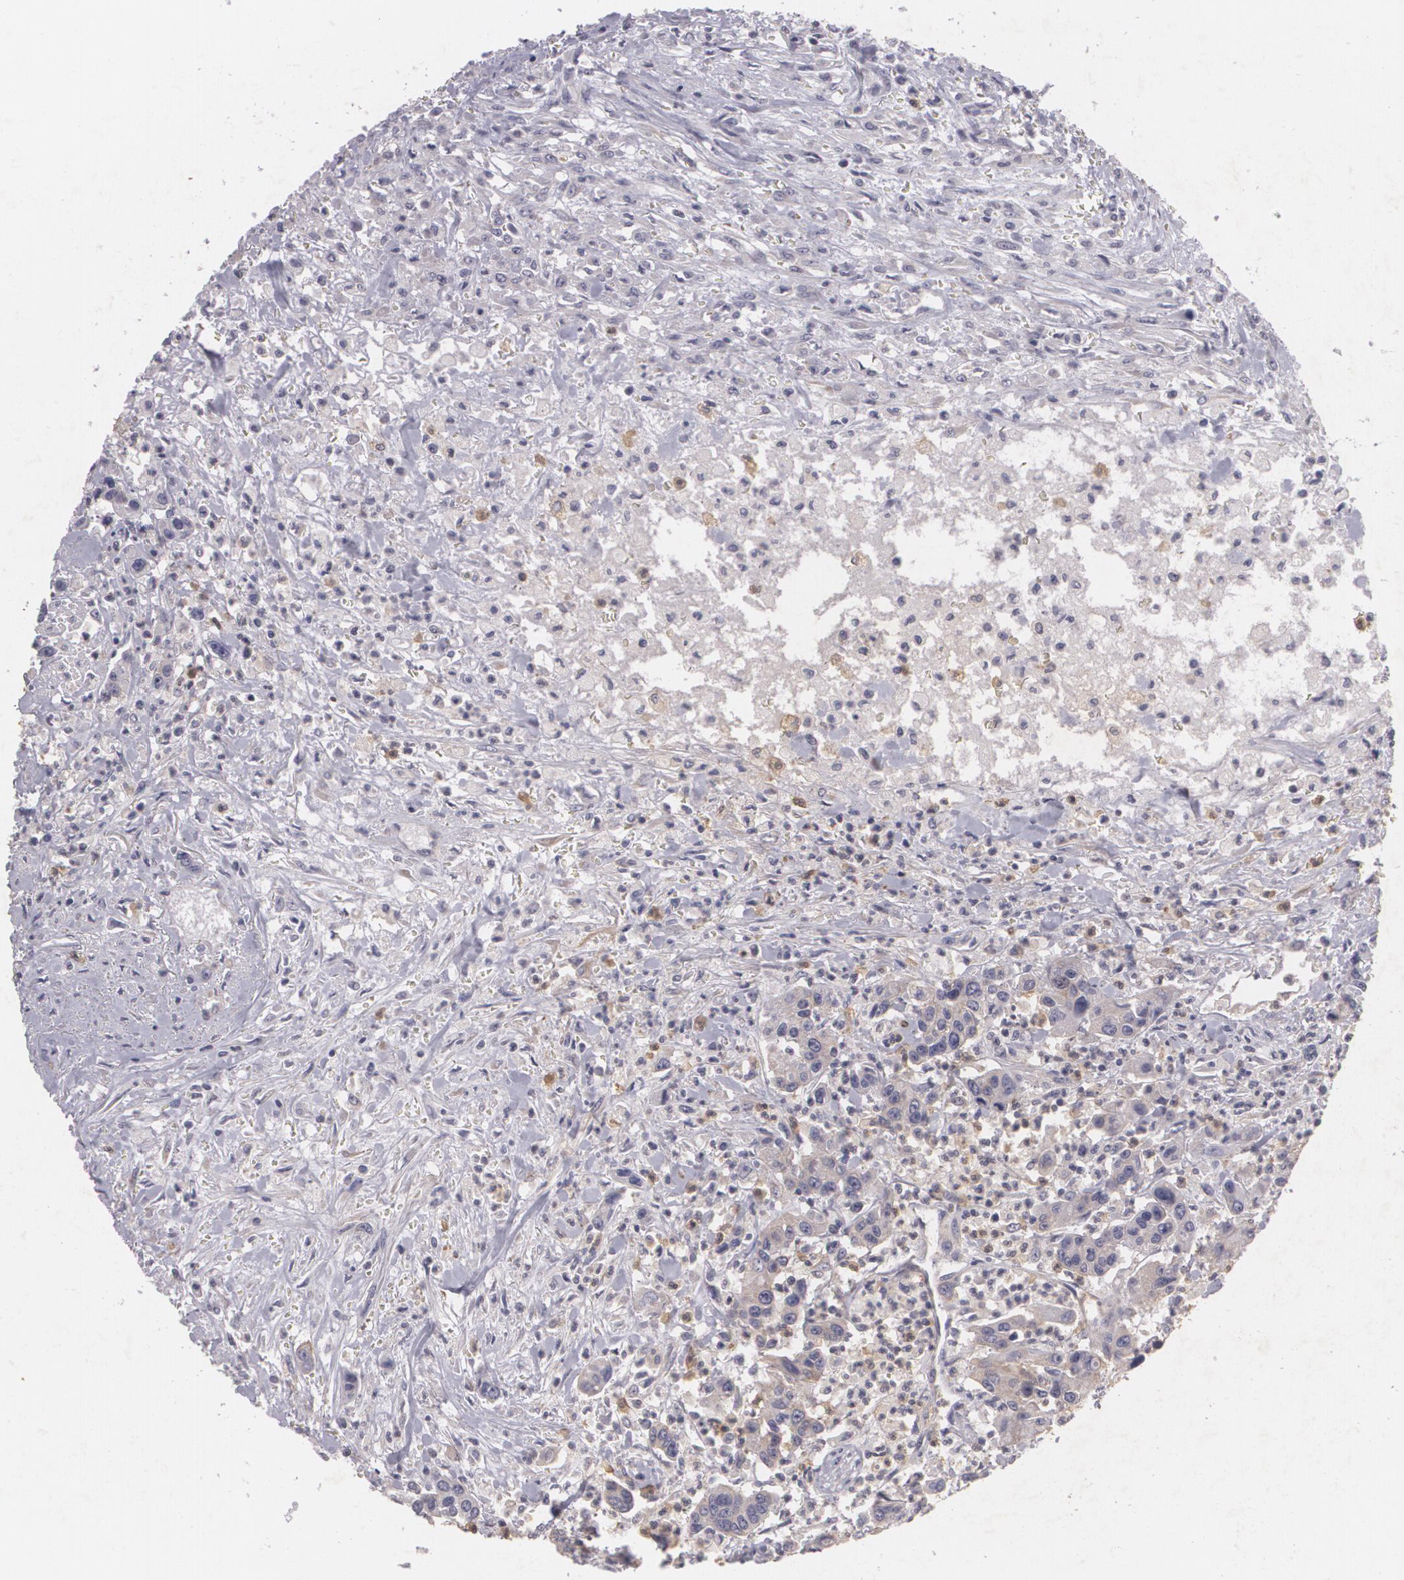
{"staining": {"intensity": "weak", "quantity": ">75%", "location": "cytoplasmic/membranous"}, "tissue": "urothelial cancer", "cell_type": "Tumor cells", "image_type": "cancer", "snomed": [{"axis": "morphology", "description": "Urothelial carcinoma, High grade"}, {"axis": "topography", "description": "Urinary bladder"}], "caption": "Tumor cells demonstrate weak cytoplasmic/membranous positivity in approximately >75% of cells in urothelial carcinoma (high-grade). (Brightfield microscopy of DAB IHC at high magnification).", "gene": "KCNA4", "patient": {"sex": "male", "age": 86}}